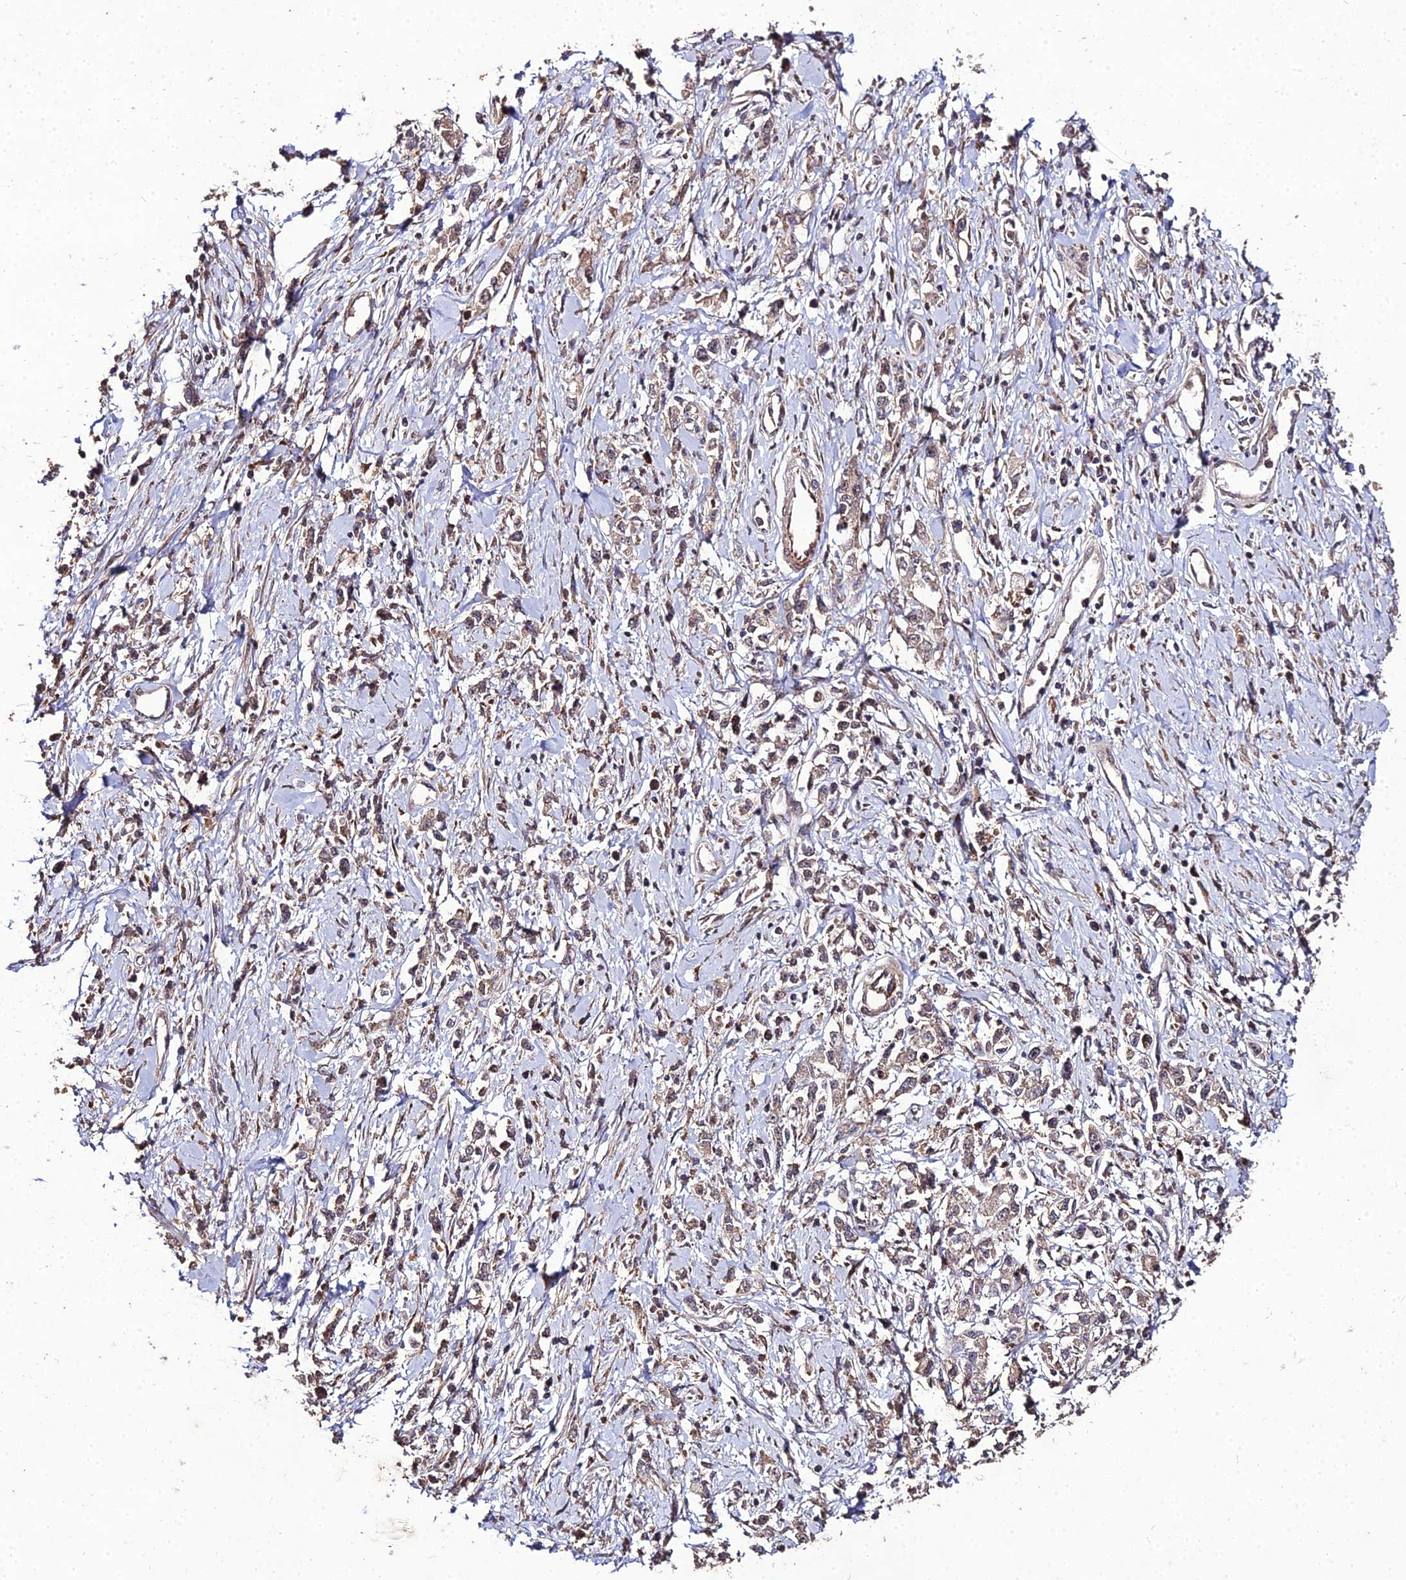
{"staining": {"intensity": "weak", "quantity": "<25%", "location": "cytoplasmic/membranous,nuclear"}, "tissue": "stomach cancer", "cell_type": "Tumor cells", "image_type": "cancer", "snomed": [{"axis": "morphology", "description": "Adenocarcinoma, NOS"}, {"axis": "topography", "description": "Stomach"}], "caption": "This is a image of IHC staining of adenocarcinoma (stomach), which shows no staining in tumor cells.", "gene": "ZNF766", "patient": {"sex": "female", "age": 76}}